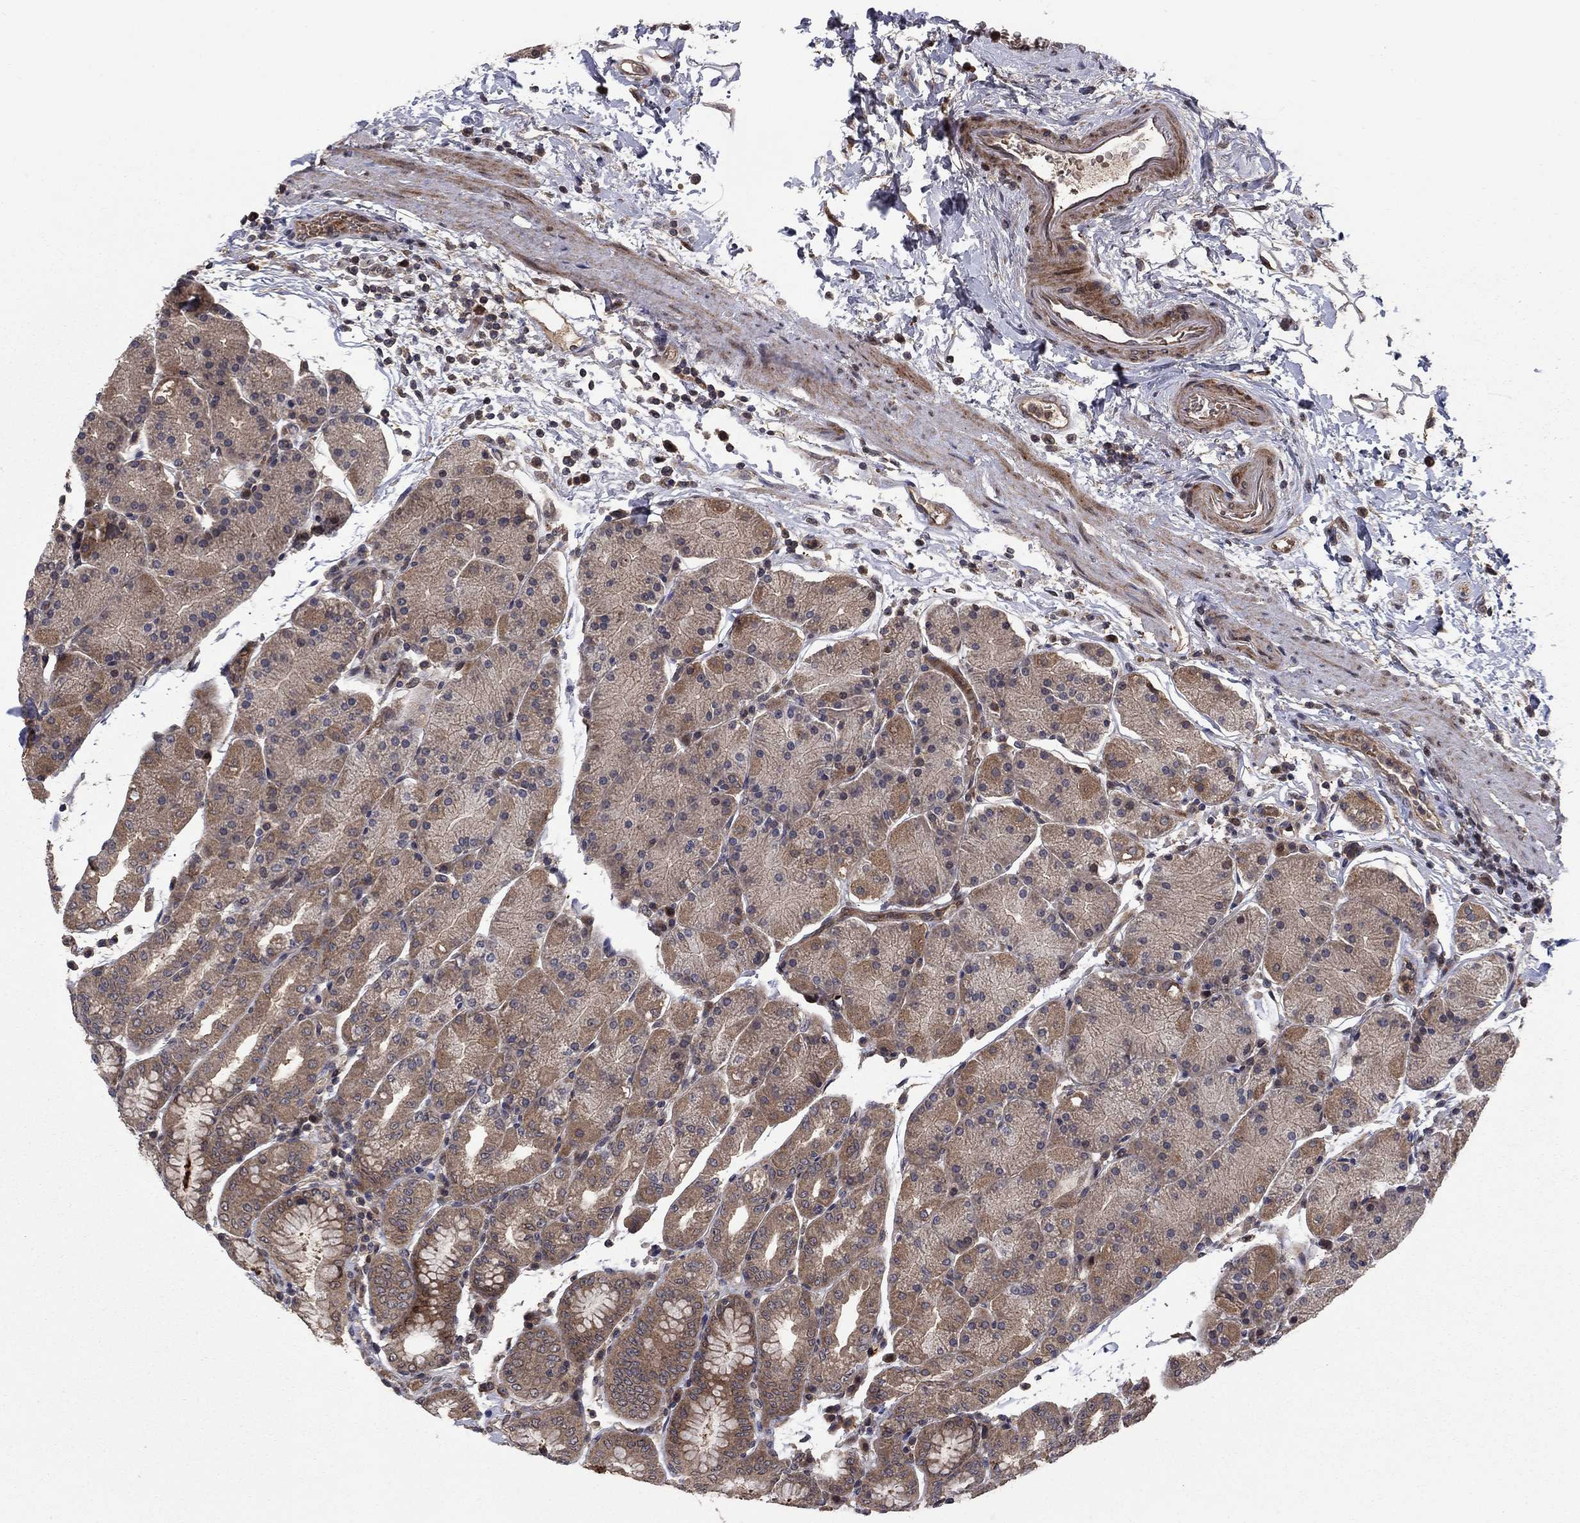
{"staining": {"intensity": "moderate", "quantity": "25%-75%", "location": "cytoplasmic/membranous"}, "tissue": "stomach", "cell_type": "Glandular cells", "image_type": "normal", "snomed": [{"axis": "morphology", "description": "Normal tissue, NOS"}, {"axis": "topography", "description": "Stomach"}], "caption": "This is an image of immunohistochemistry staining of normal stomach, which shows moderate positivity in the cytoplasmic/membranous of glandular cells.", "gene": "HDAC4", "patient": {"sex": "male", "age": 54}}